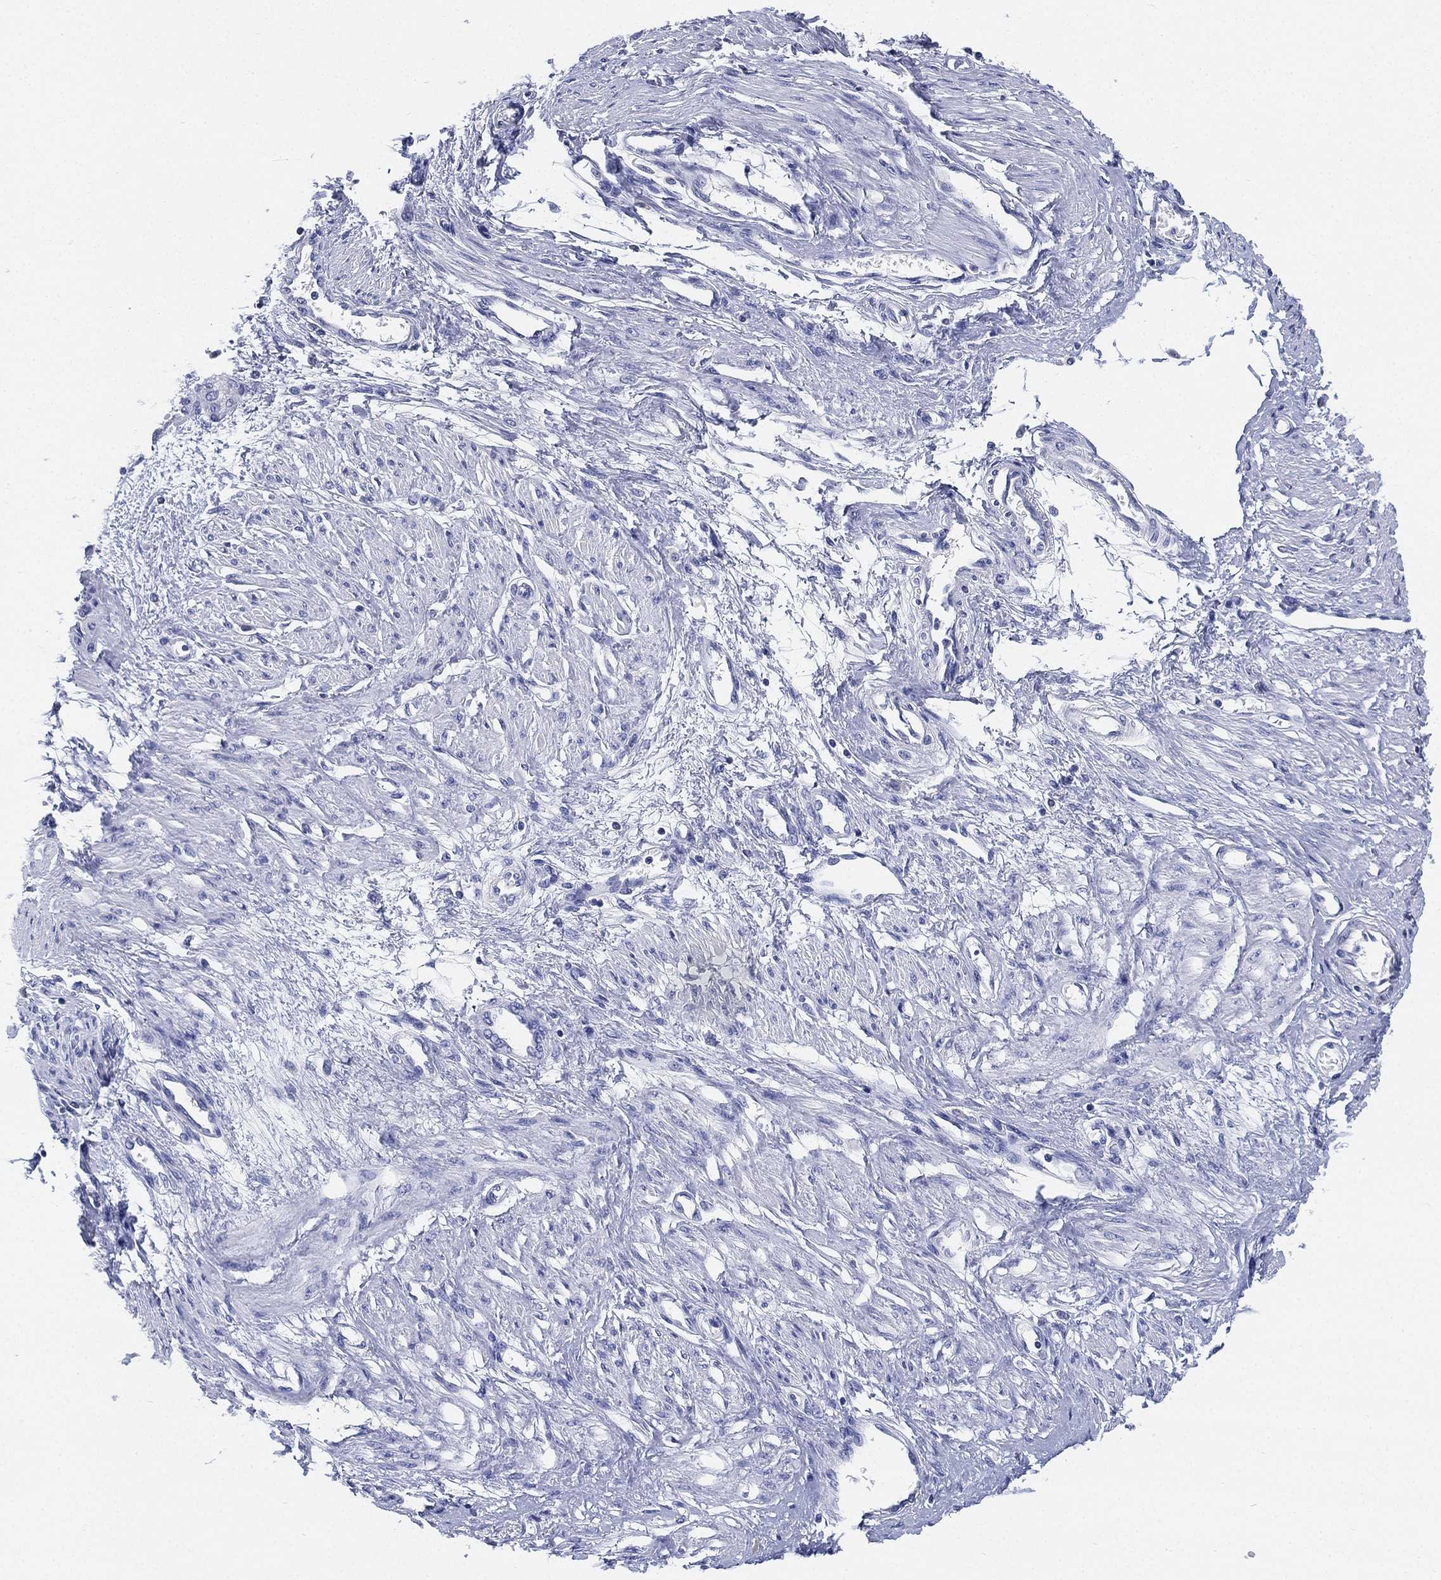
{"staining": {"intensity": "negative", "quantity": "none", "location": "none"}, "tissue": "smooth muscle", "cell_type": "Smooth muscle cells", "image_type": "normal", "snomed": [{"axis": "morphology", "description": "Normal tissue, NOS"}, {"axis": "topography", "description": "Smooth muscle"}, {"axis": "topography", "description": "Uterus"}], "caption": "DAB (3,3'-diaminobenzidine) immunohistochemical staining of normal smooth muscle reveals no significant positivity in smooth muscle cells. (DAB (3,3'-diaminobenzidine) IHC with hematoxylin counter stain).", "gene": "IYD", "patient": {"sex": "female", "age": 39}}